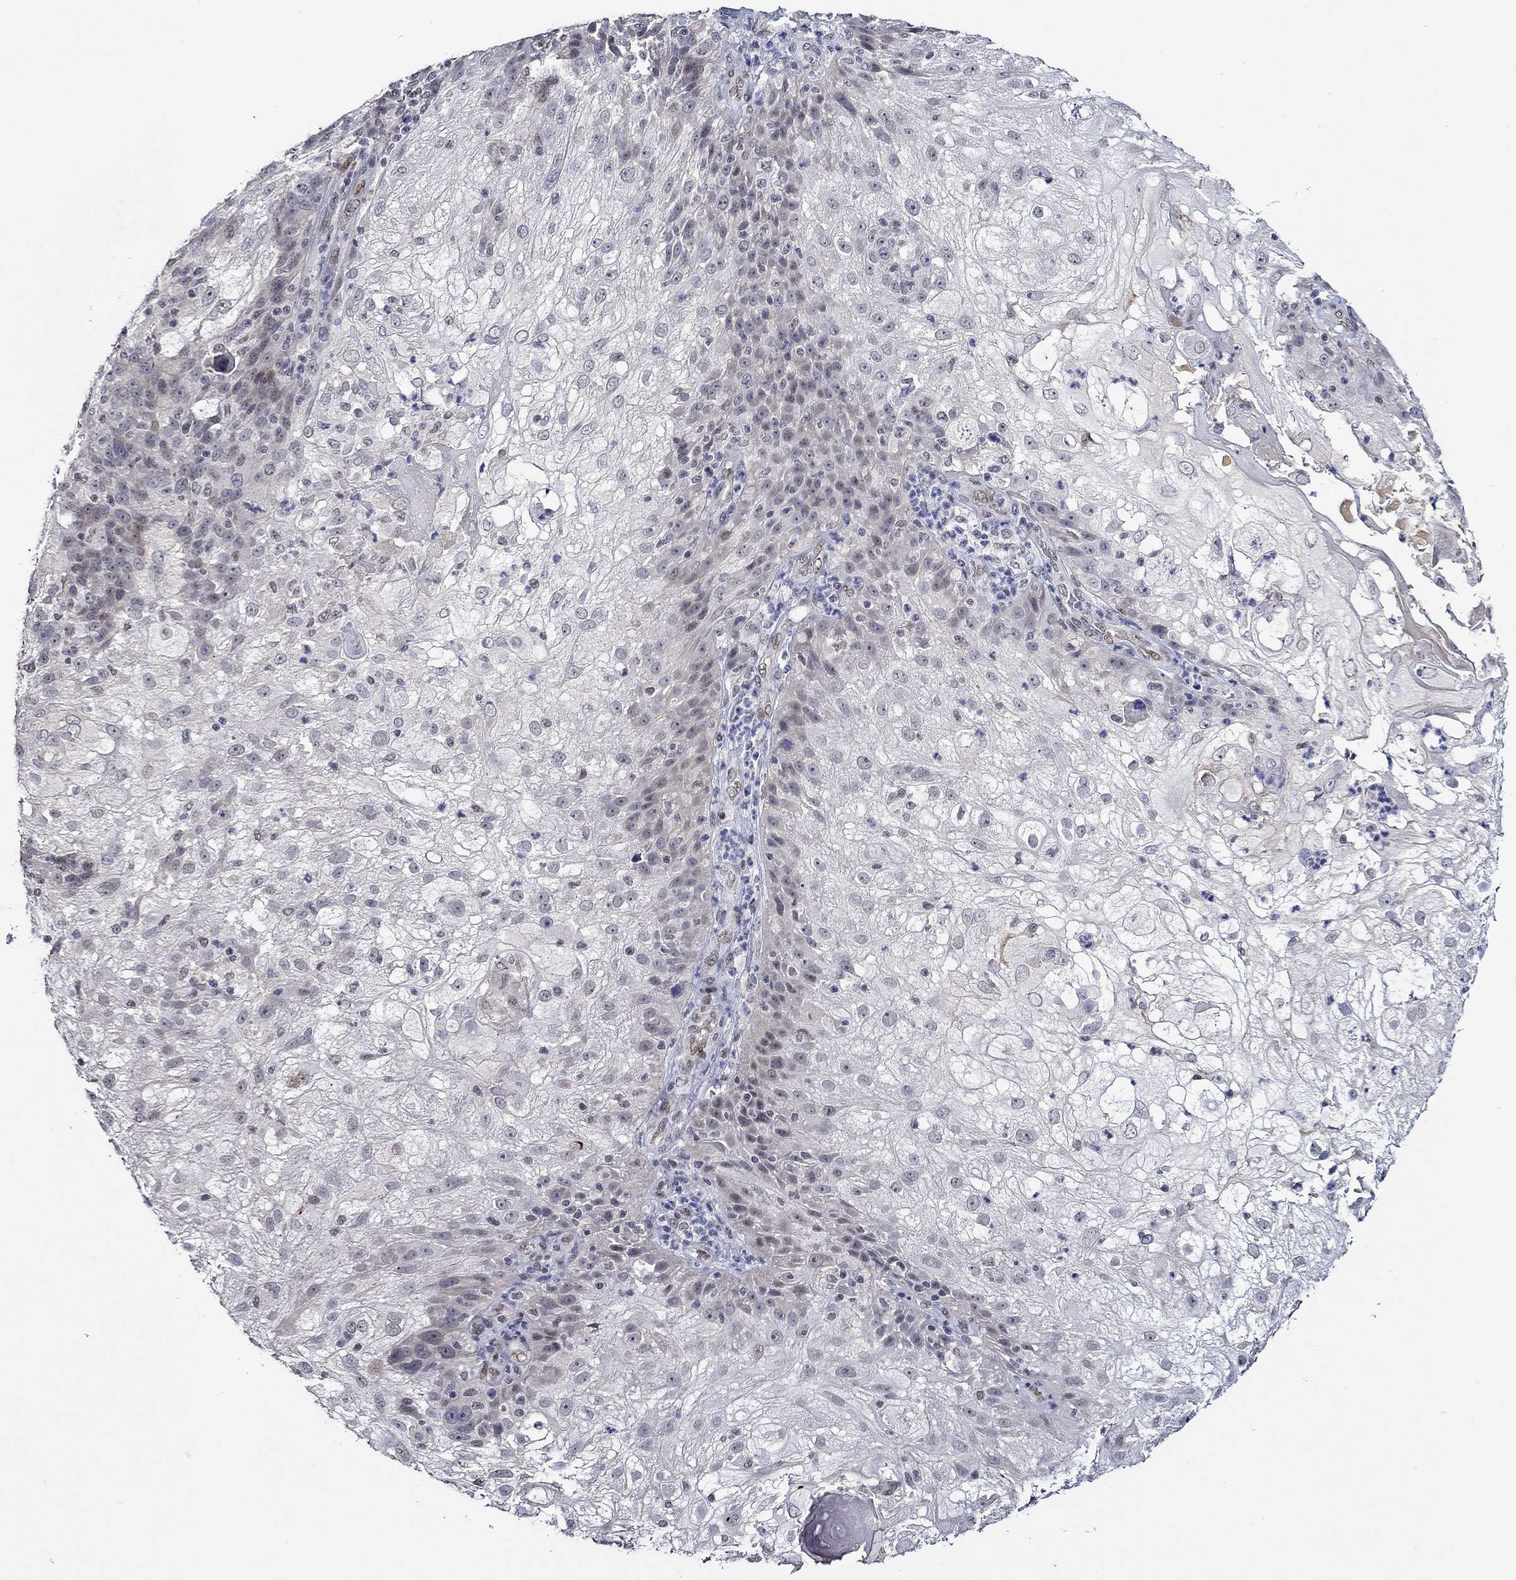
{"staining": {"intensity": "negative", "quantity": "none", "location": "none"}, "tissue": "skin cancer", "cell_type": "Tumor cells", "image_type": "cancer", "snomed": [{"axis": "morphology", "description": "Normal tissue, NOS"}, {"axis": "morphology", "description": "Squamous cell carcinoma, NOS"}, {"axis": "topography", "description": "Skin"}], "caption": "Tumor cells show no significant positivity in squamous cell carcinoma (skin). (IHC, brightfield microscopy, high magnification).", "gene": "GATA2", "patient": {"sex": "female", "age": 83}}